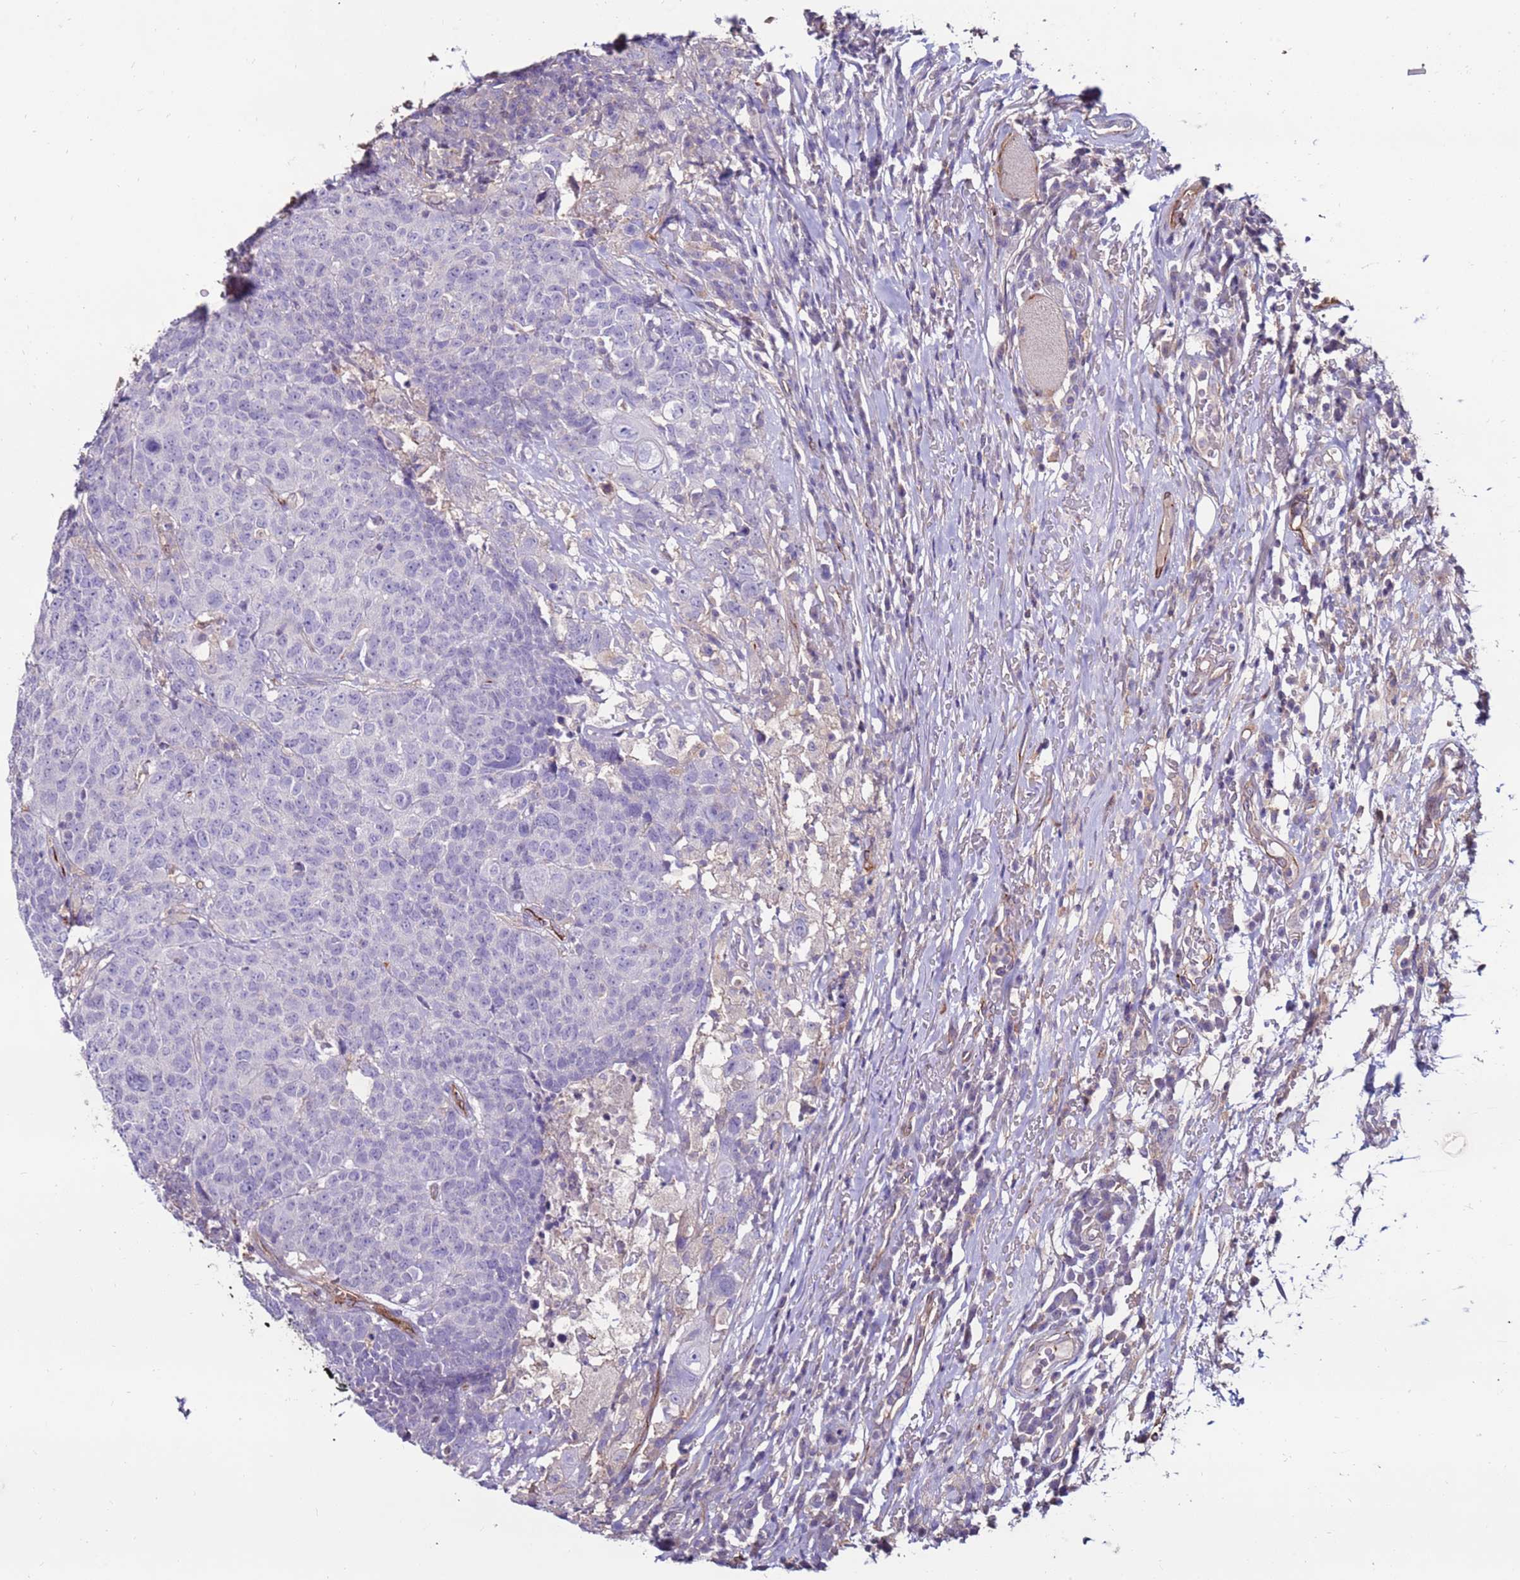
{"staining": {"intensity": "negative", "quantity": "none", "location": "none"}, "tissue": "head and neck cancer", "cell_type": "Tumor cells", "image_type": "cancer", "snomed": [{"axis": "morphology", "description": "Normal tissue, NOS"}, {"axis": "morphology", "description": "Squamous cell carcinoma, NOS"}, {"axis": "topography", "description": "Skeletal muscle"}, {"axis": "topography", "description": "Vascular tissue"}, {"axis": "topography", "description": "Peripheral nerve tissue"}, {"axis": "topography", "description": "Head-Neck"}], "caption": "Immunohistochemical staining of squamous cell carcinoma (head and neck) reveals no significant expression in tumor cells. (DAB (3,3'-diaminobenzidine) immunohistochemistry (IHC) with hematoxylin counter stain).", "gene": "CLEC4M", "patient": {"sex": "male", "age": 66}}